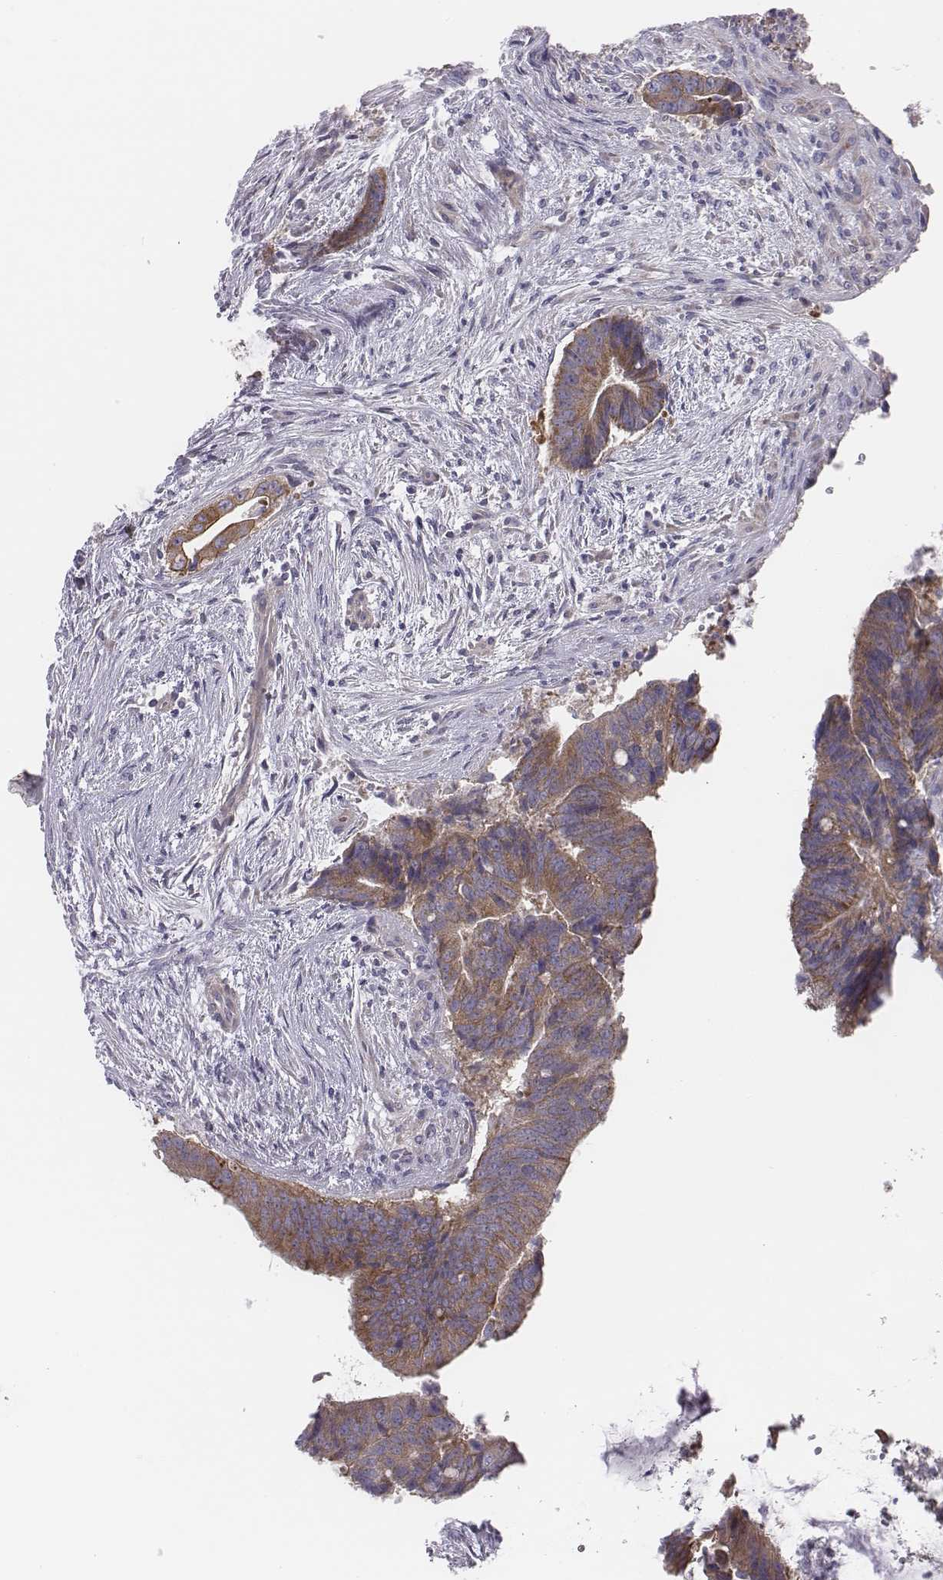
{"staining": {"intensity": "weak", "quantity": ">75%", "location": "cytoplasmic/membranous"}, "tissue": "colorectal cancer", "cell_type": "Tumor cells", "image_type": "cancer", "snomed": [{"axis": "morphology", "description": "Adenocarcinoma, NOS"}, {"axis": "topography", "description": "Colon"}], "caption": "A histopathology image of human adenocarcinoma (colorectal) stained for a protein exhibits weak cytoplasmic/membranous brown staining in tumor cells. (IHC, brightfield microscopy, high magnification).", "gene": "CHST14", "patient": {"sex": "female", "age": 43}}